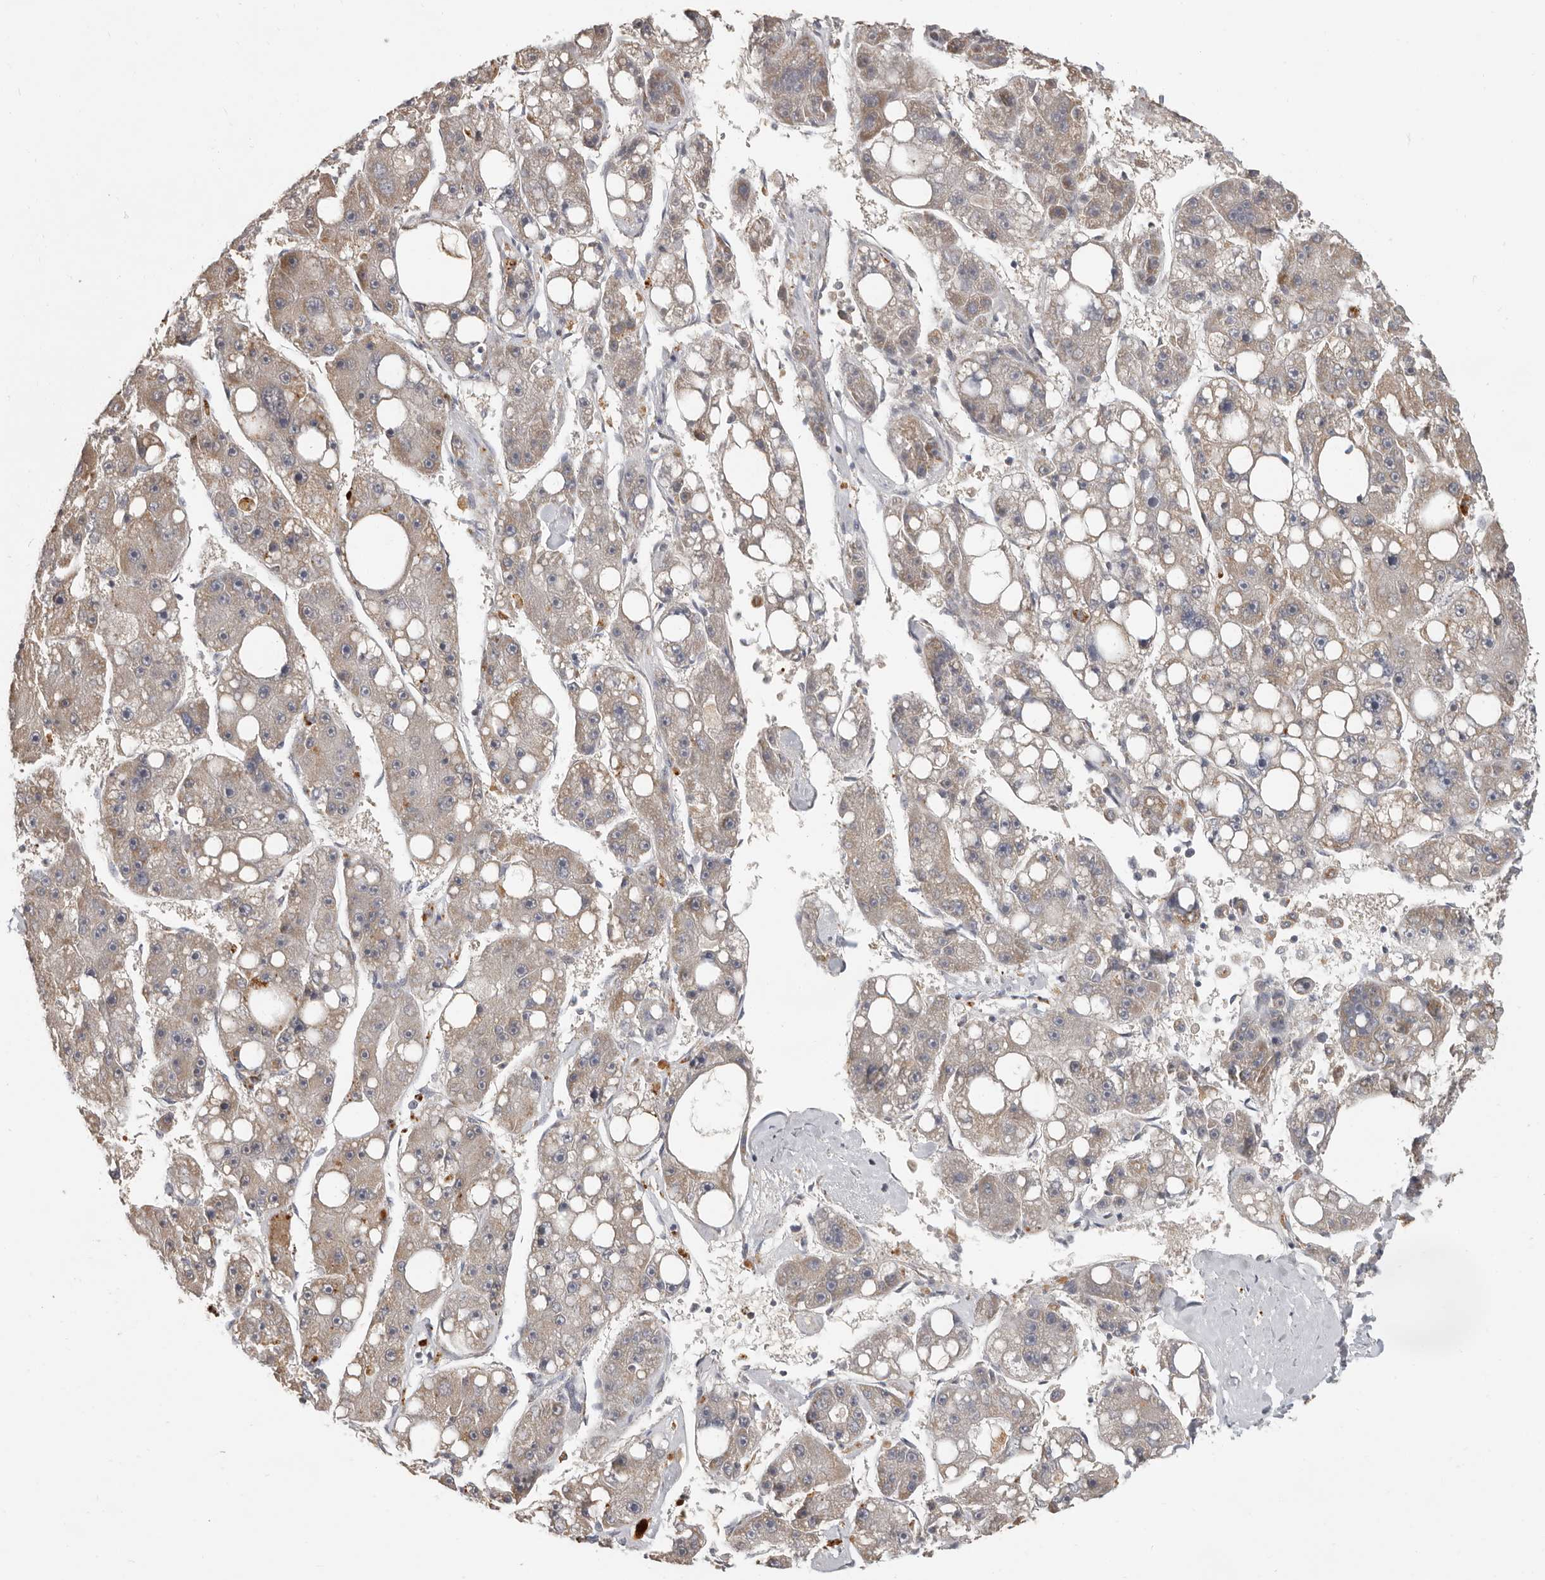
{"staining": {"intensity": "weak", "quantity": "25%-75%", "location": "cytoplasmic/membranous"}, "tissue": "liver cancer", "cell_type": "Tumor cells", "image_type": "cancer", "snomed": [{"axis": "morphology", "description": "Carcinoma, Hepatocellular, NOS"}, {"axis": "topography", "description": "Liver"}], "caption": "DAB immunohistochemical staining of hepatocellular carcinoma (liver) exhibits weak cytoplasmic/membranous protein expression in about 25%-75% of tumor cells. The staining was performed using DAB (3,3'-diaminobenzidine), with brown indicating positive protein expression. Nuclei are stained blue with hematoxylin.", "gene": "UNK", "patient": {"sex": "female", "age": 61}}